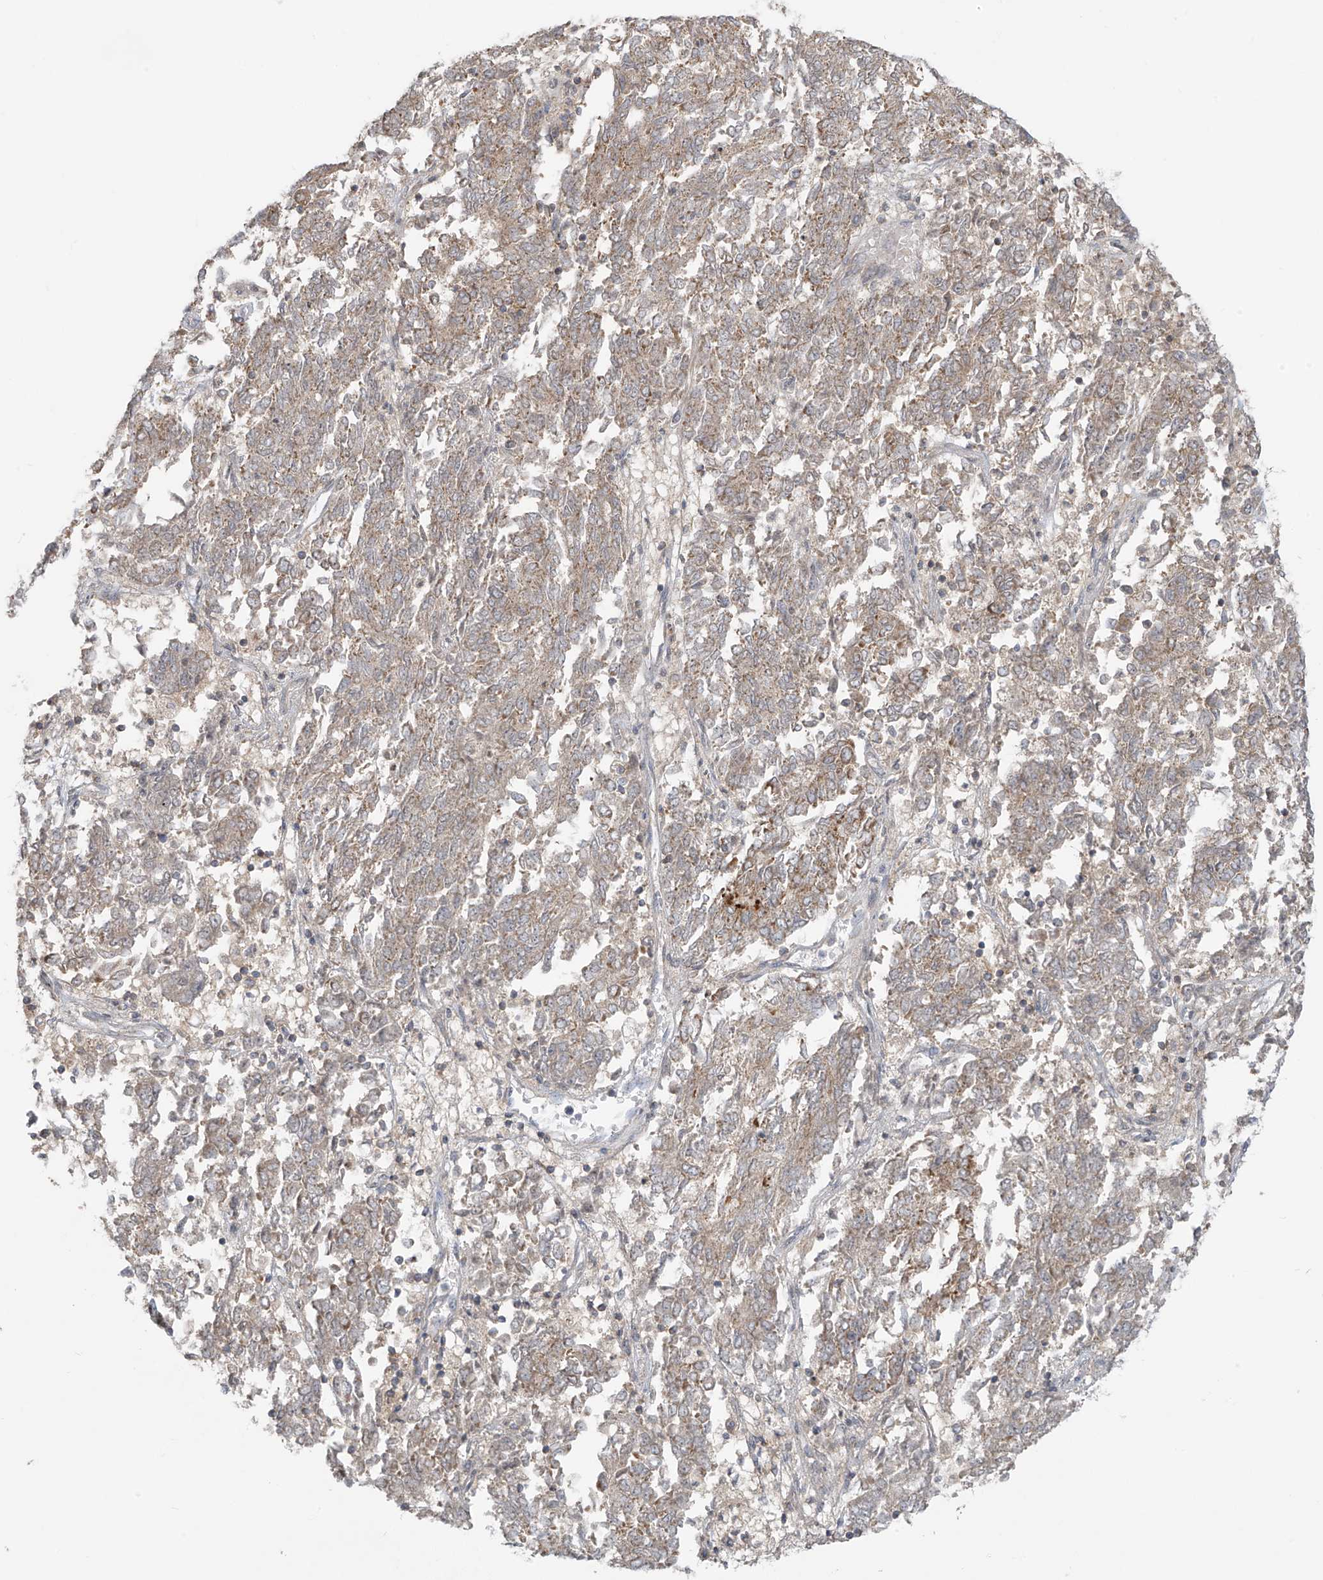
{"staining": {"intensity": "weak", "quantity": "25%-75%", "location": "cytoplasmic/membranous"}, "tissue": "endometrial cancer", "cell_type": "Tumor cells", "image_type": "cancer", "snomed": [{"axis": "morphology", "description": "Adenocarcinoma, NOS"}, {"axis": "topography", "description": "Endometrium"}], "caption": "IHC (DAB (3,3'-diaminobenzidine)) staining of endometrial cancer exhibits weak cytoplasmic/membranous protein positivity in approximately 25%-75% of tumor cells.", "gene": "HDDC2", "patient": {"sex": "female", "age": 80}}